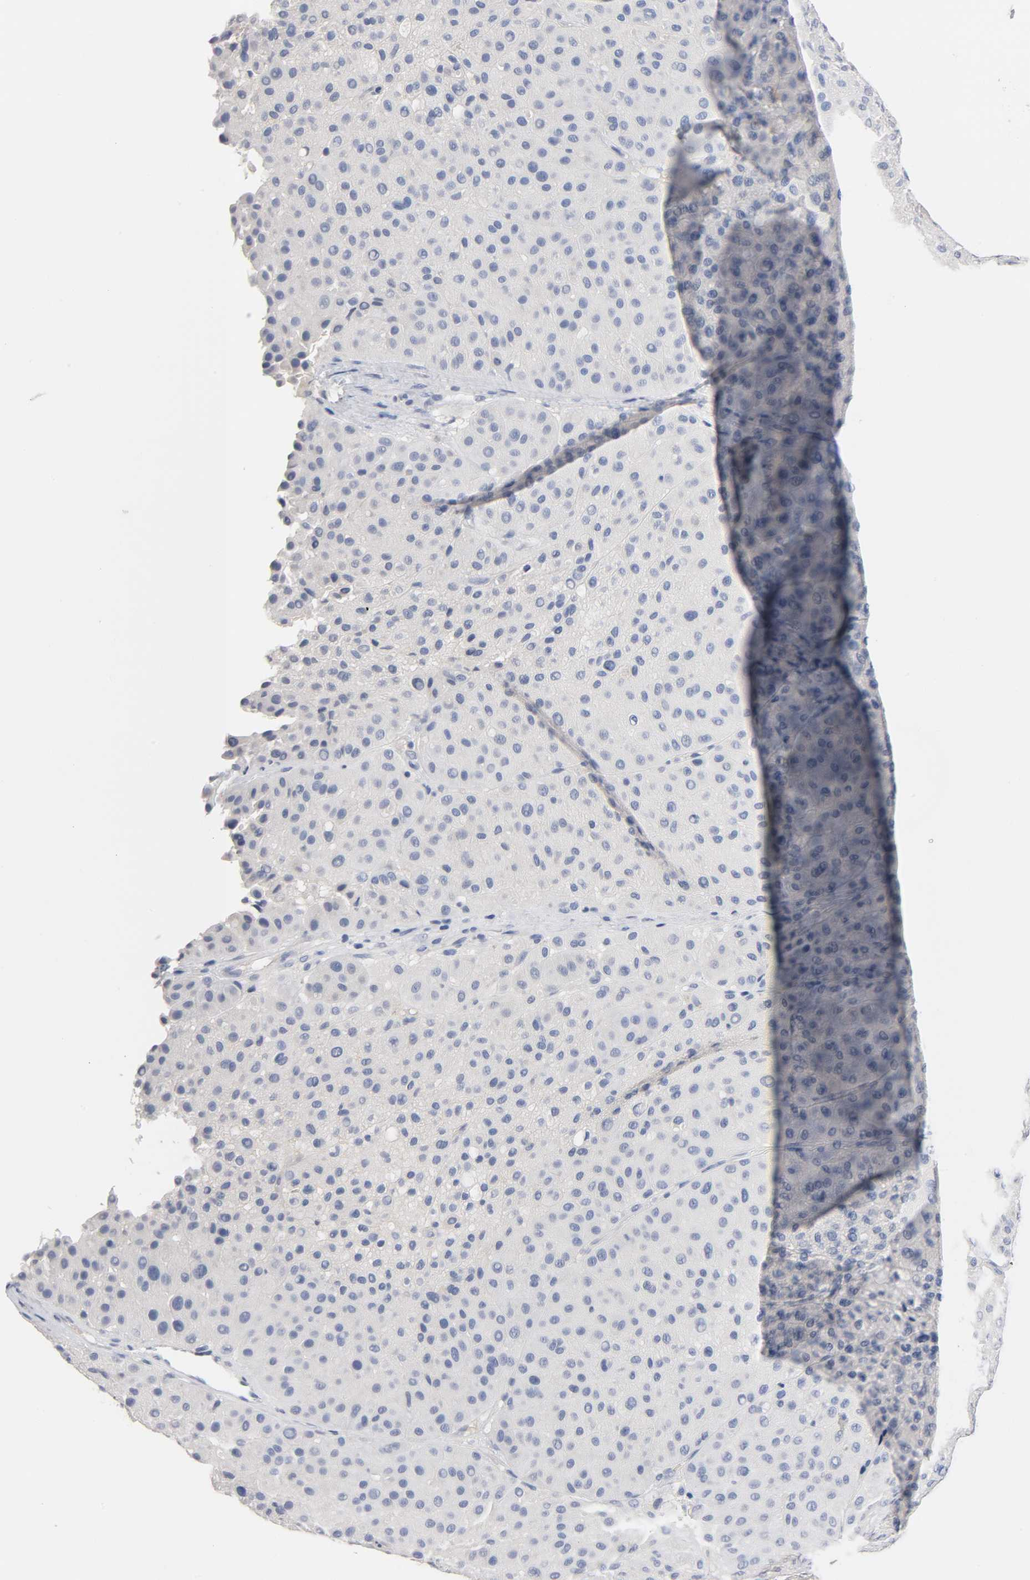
{"staining": {"intensity": "negative", "quantity": "none", "location": "none"}, "tissue": "melanoma", "cell_type": "Tumor cells", "image_type": "cancer", "snomed": [{"axis": "morphology", "description": "Normal tissue, NOS"}, {"axis": "morphology", "description": "Malignant melanoma, Metastatic site"}, {"axis": "topography", "description": "Skin"}], "caption": "Melanoma stained for a protein using immunohistochemistry exhibits no staining tumor cells.", "gene": "ZCCHC13", "patient": {"sex": "male", "age": 41}}